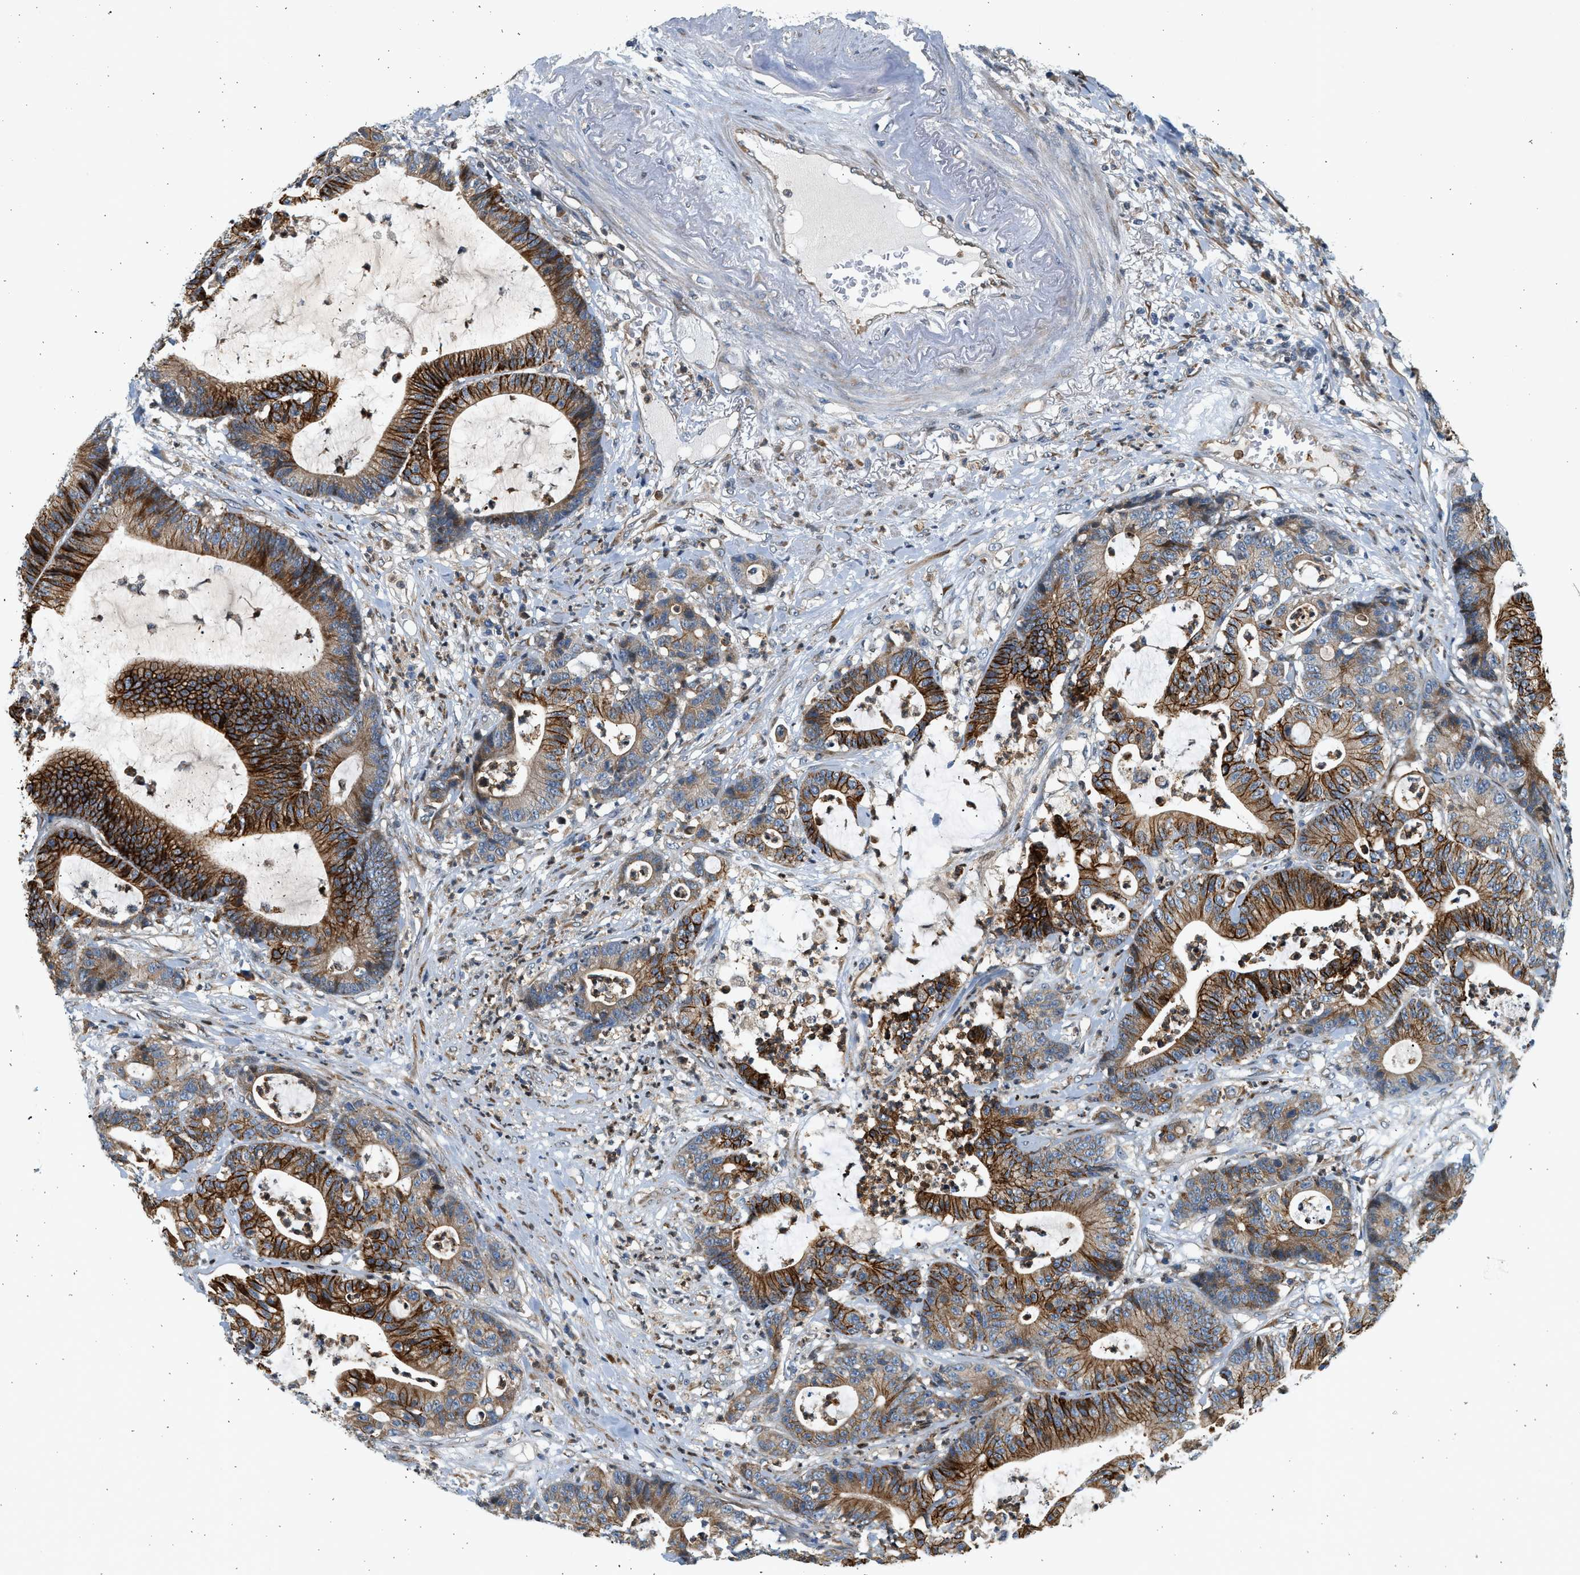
{"staining": {"intensity": "strong", "quantity": "25%-75%", "location": "cytoplasmic/membranous"}, "tissue": "colorectal cancer", "cell_type": "Tumor cells", "image_type": "cancer", "snomed": [{"axis": "morphology", "description": "Adenocarcinoma, NOS"}, {"axis": "topography", "description": "Colon"}], "caption": "Protein staining exhibits strong cytoplasmic/membranous positivity in about 25%-75% of tumor cells in colorectal cancer. Immunohistochemistry (ihc) stains the protein of interest in brown and the nuclei are stained blue.", "gene": "NRSN2", "patient": {"sex": "female", "age": 84}}